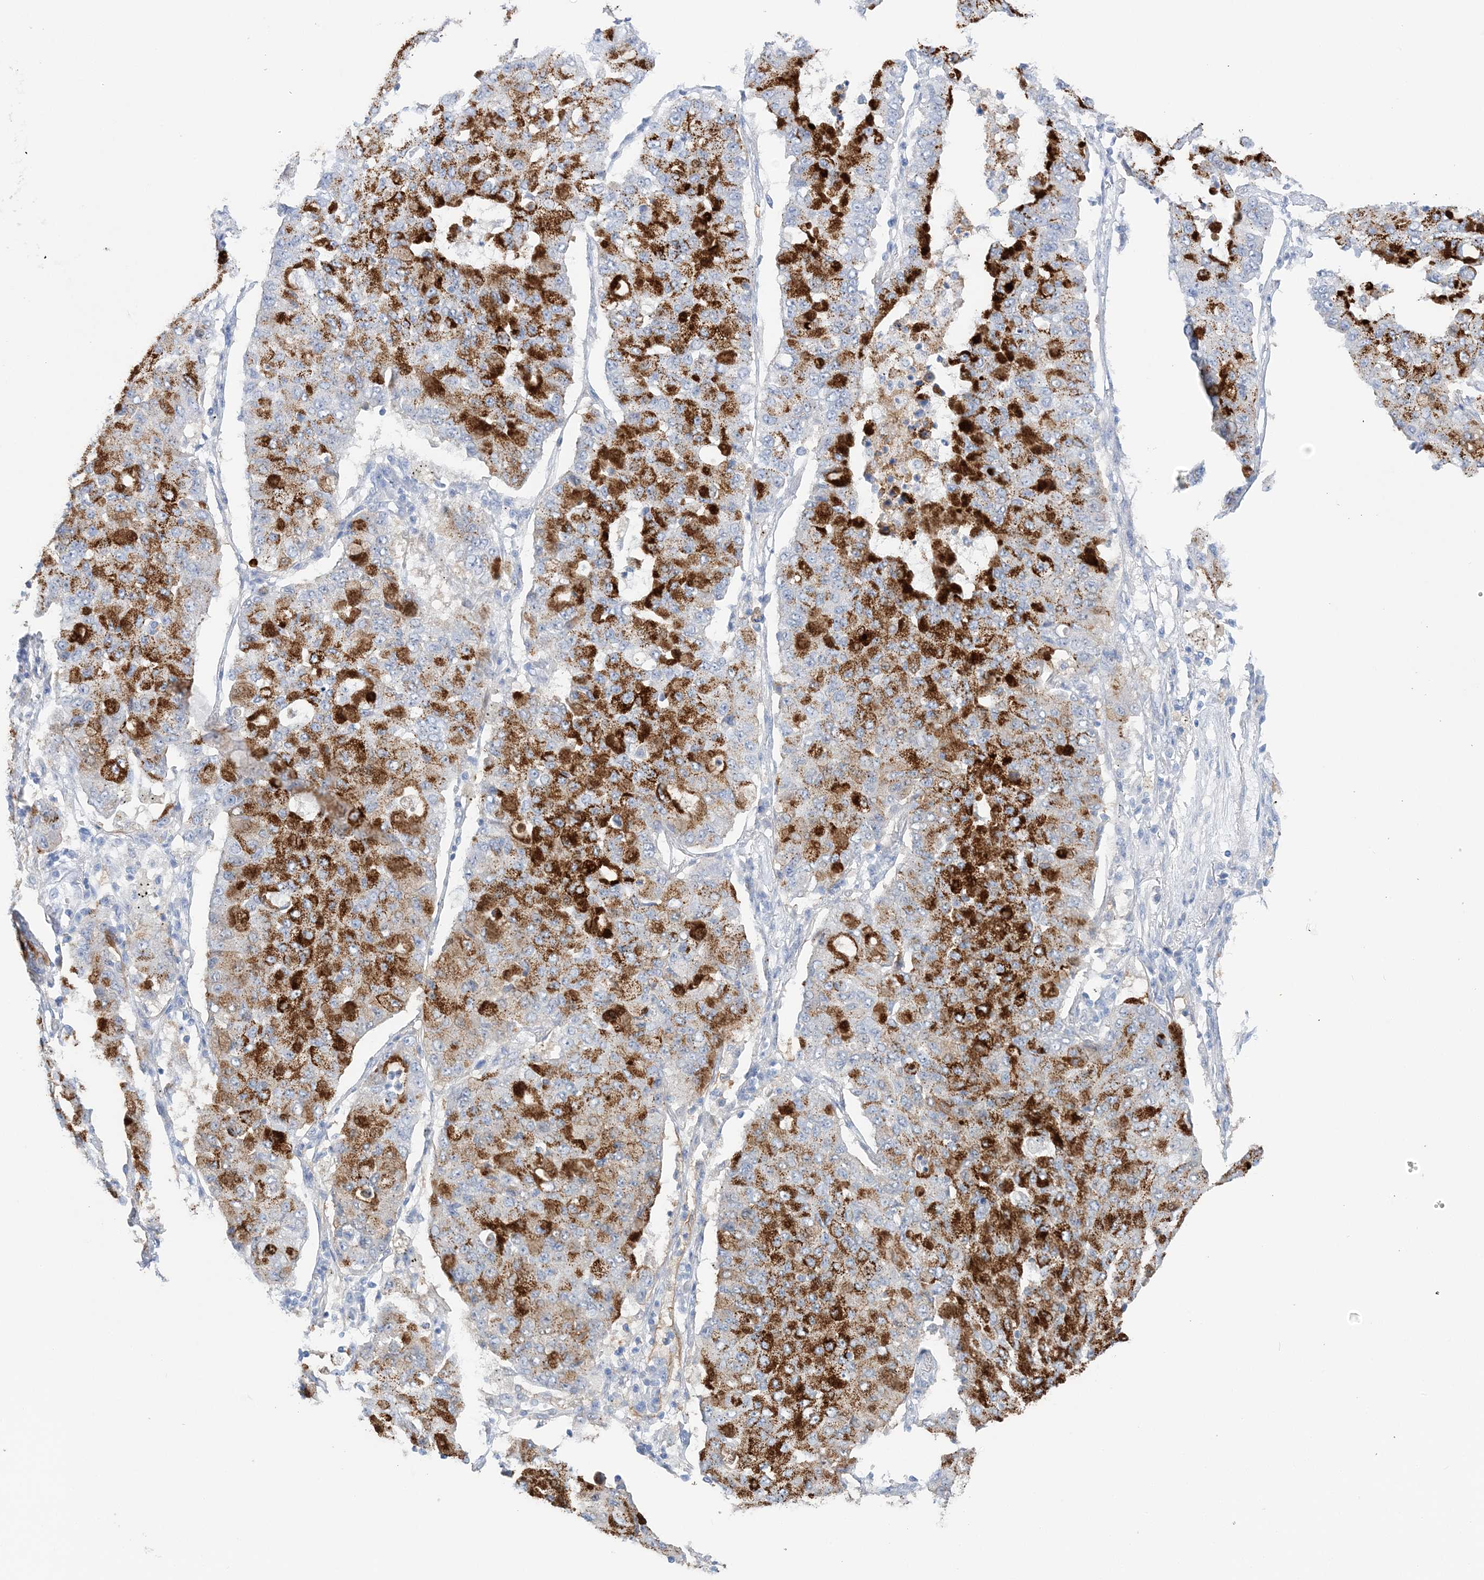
{"staining": {"intensity": "strong", "quantity": ">75%", "location": "cytoplasmic/membranous"}, "tissue": "lung cancer", "cell_type": "Tumor cells", "image_type": "cancer", "snomed": [{"axis": "morphology", "description": "Squamous cell carcinoma, NOS"}, {"axis": "topography", "description": "Lung"}], "caption": "Tumor cells demonstrate strong cytoplasmic/membranous positivity in approximately >75% of cells in lung cancer.", "gene": "HMGCS1", "patient": {"sex": "male", "age": 74}}